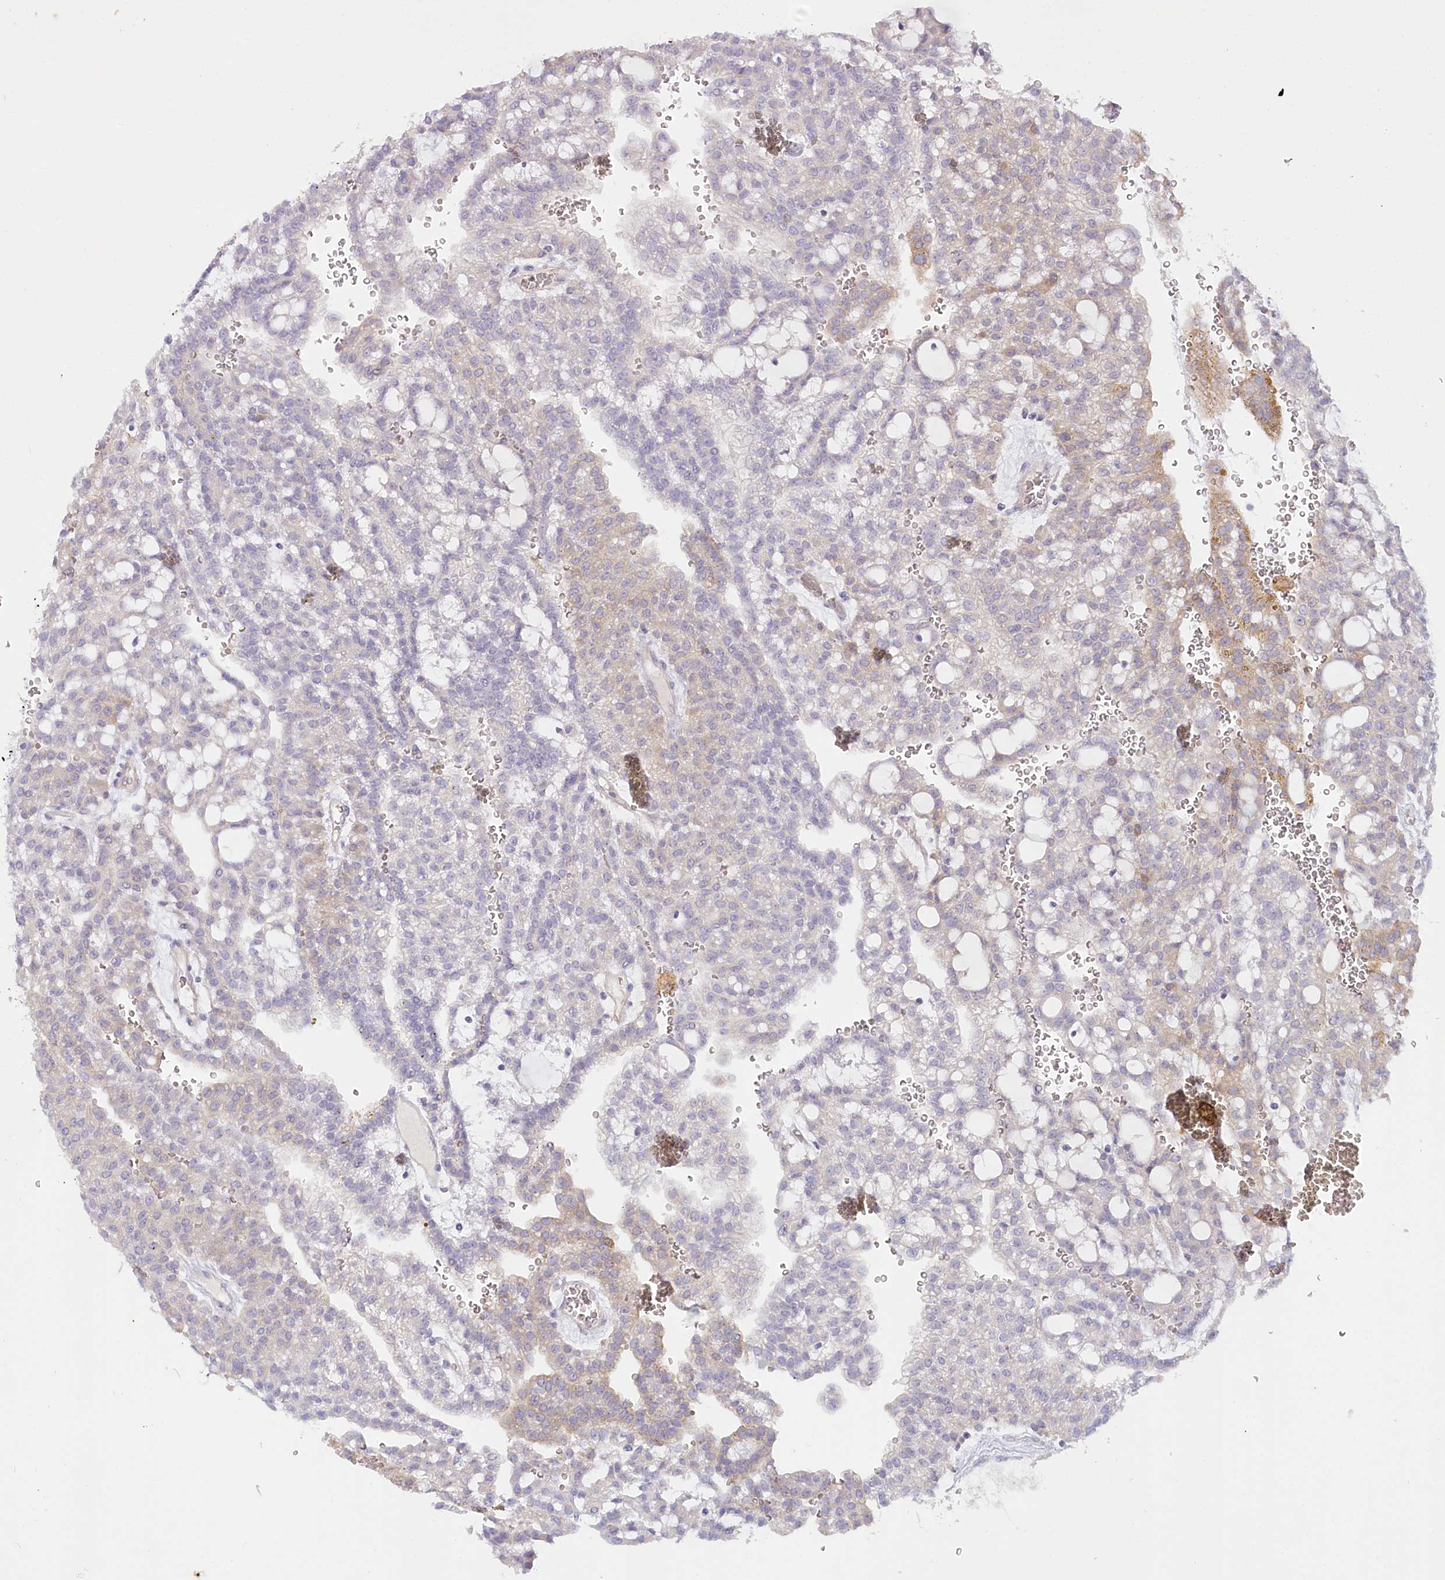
{"staining": {"intensity": "weak", "quantity": "<25%", "location": "cytoplasmic/membranous"}, "tissue": "renal cancer", "cell_type": "Tumor cells", "image_type": "cancer", "snomed": [{"axis": "morphology", "description": "Adenocarcinoma, NOS"}, {"axis": "topography", "description": "Kidney"}], "caption": "Tumor cells show no significant protein staining in adenocarcinoma (renal).", "gene": "MYOZ1", "patient": {"sex": "male", "age": 63}}